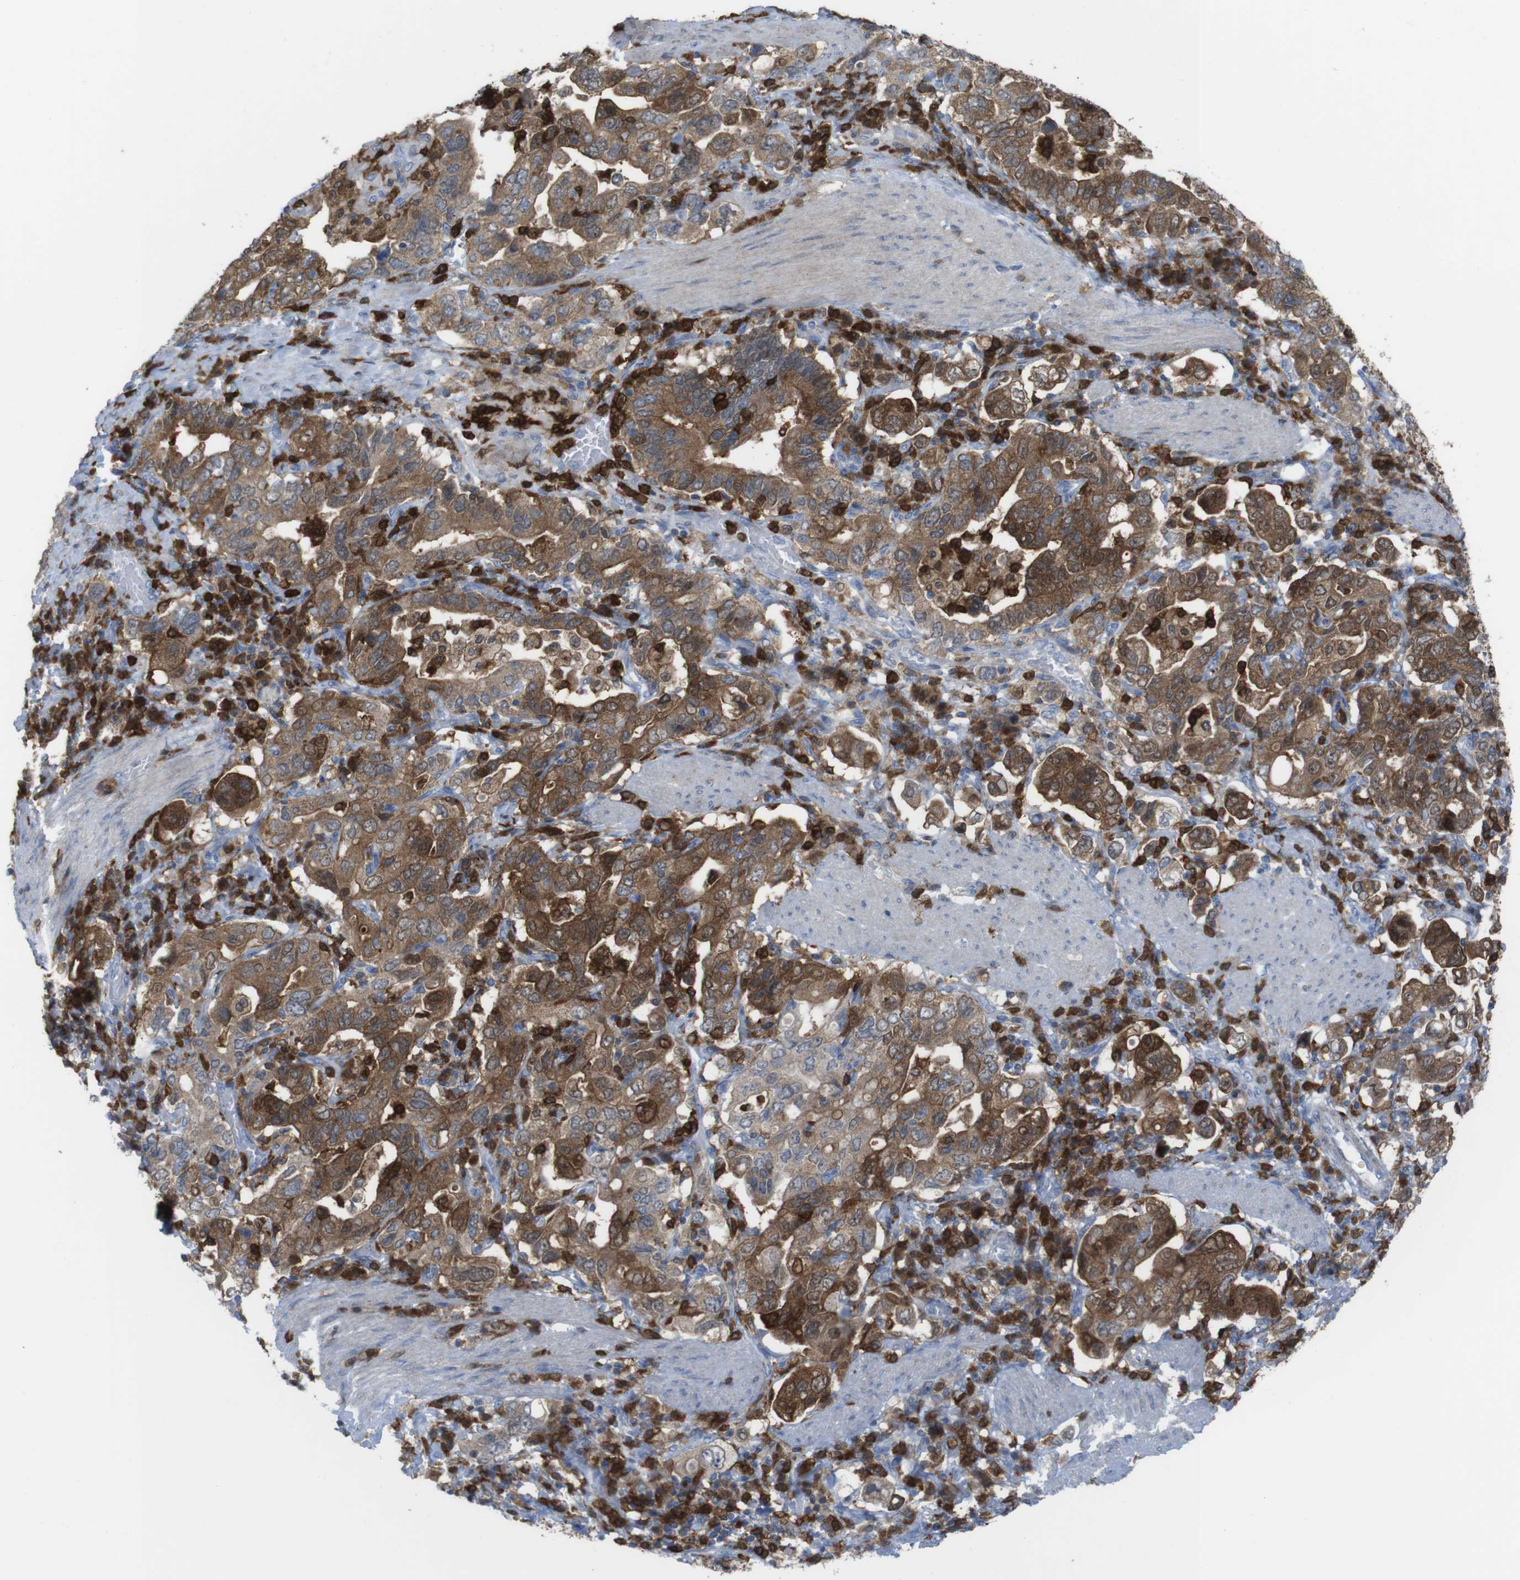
{"staining": {"intensity": "moderate", "quantity": ">75%", "location": "cytoplasmic/membranous"}, "tissue": "stomach cancer", "cell_type": "Tumor cells", "image_type": "cancer", "snomed": [{"axis": "morphology", "description": "Adenocarcinoma, NOS"}, {"axis": "topography", "description": "Stomach, upper"}], "caption": "Protein staining demonstrates moderate cytoplasmic/membranous expression in about >75% of tumor cells in stomach cancer. (IHC, brightfield microscopy, high magnification).", "gene": "PRKCD", "patient": {"sex": "male", "age": 62}}